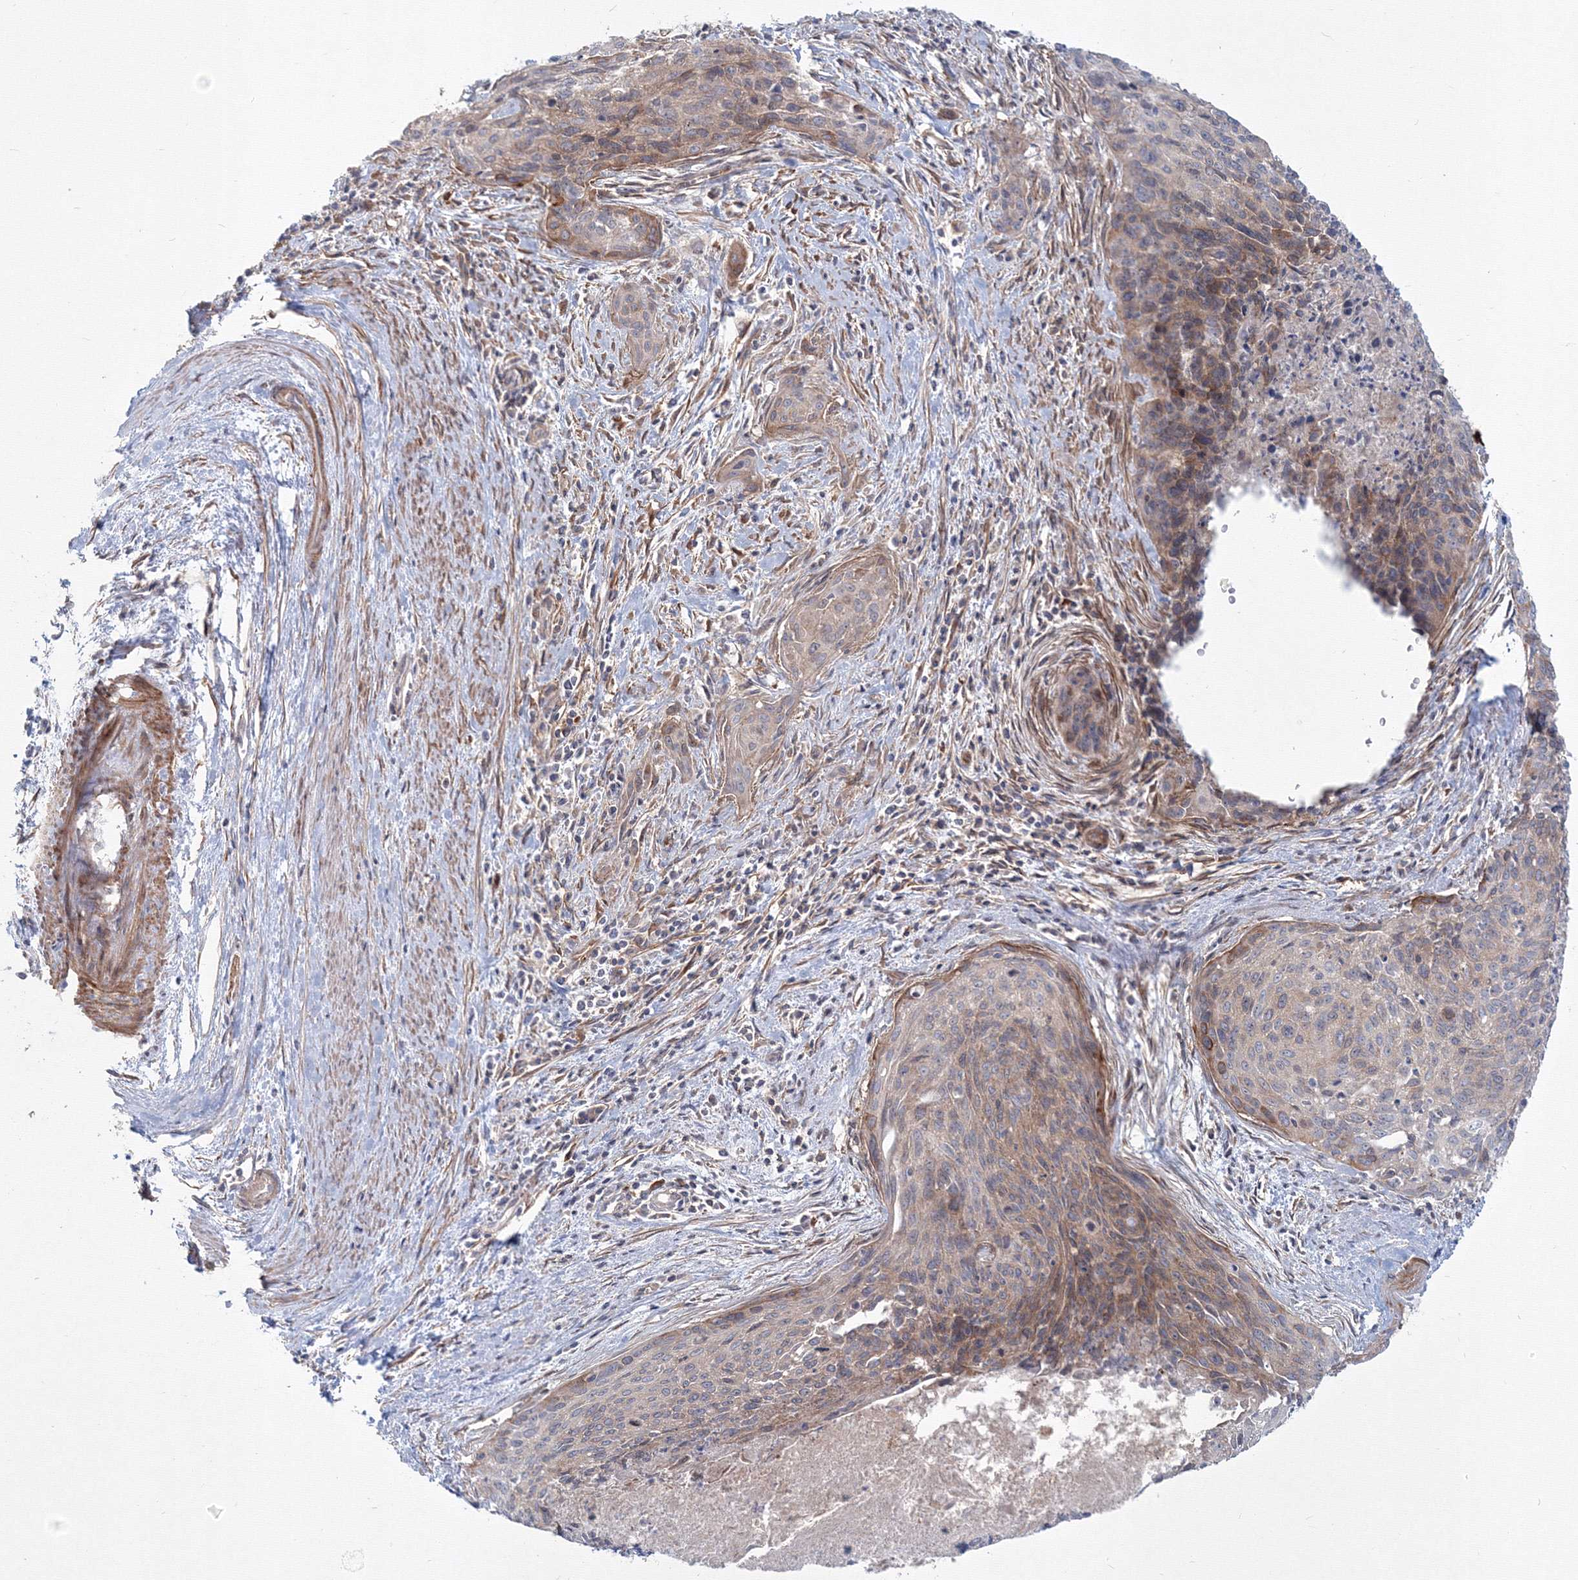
{"staining": {"intensity": "weak", "quantity": "<25%", "location": "cytoplasmic/membranous"}, "tissue": "cervical cancer", "cell_type": "Tumor cells", "image_type": "cancer", "snomed": [{"axis": "morphology", "description": "Squamous cell carcinoma, NOS"}, {"axis": "topography", "description": "Cervix"}], "caption": "Cervical cancer stained for a protein using immunohistochemistry (IHC) displays no staining tumor cells.", "gene": "SH3PXD2A", "patient": {"sex": "female", "age": 55}}